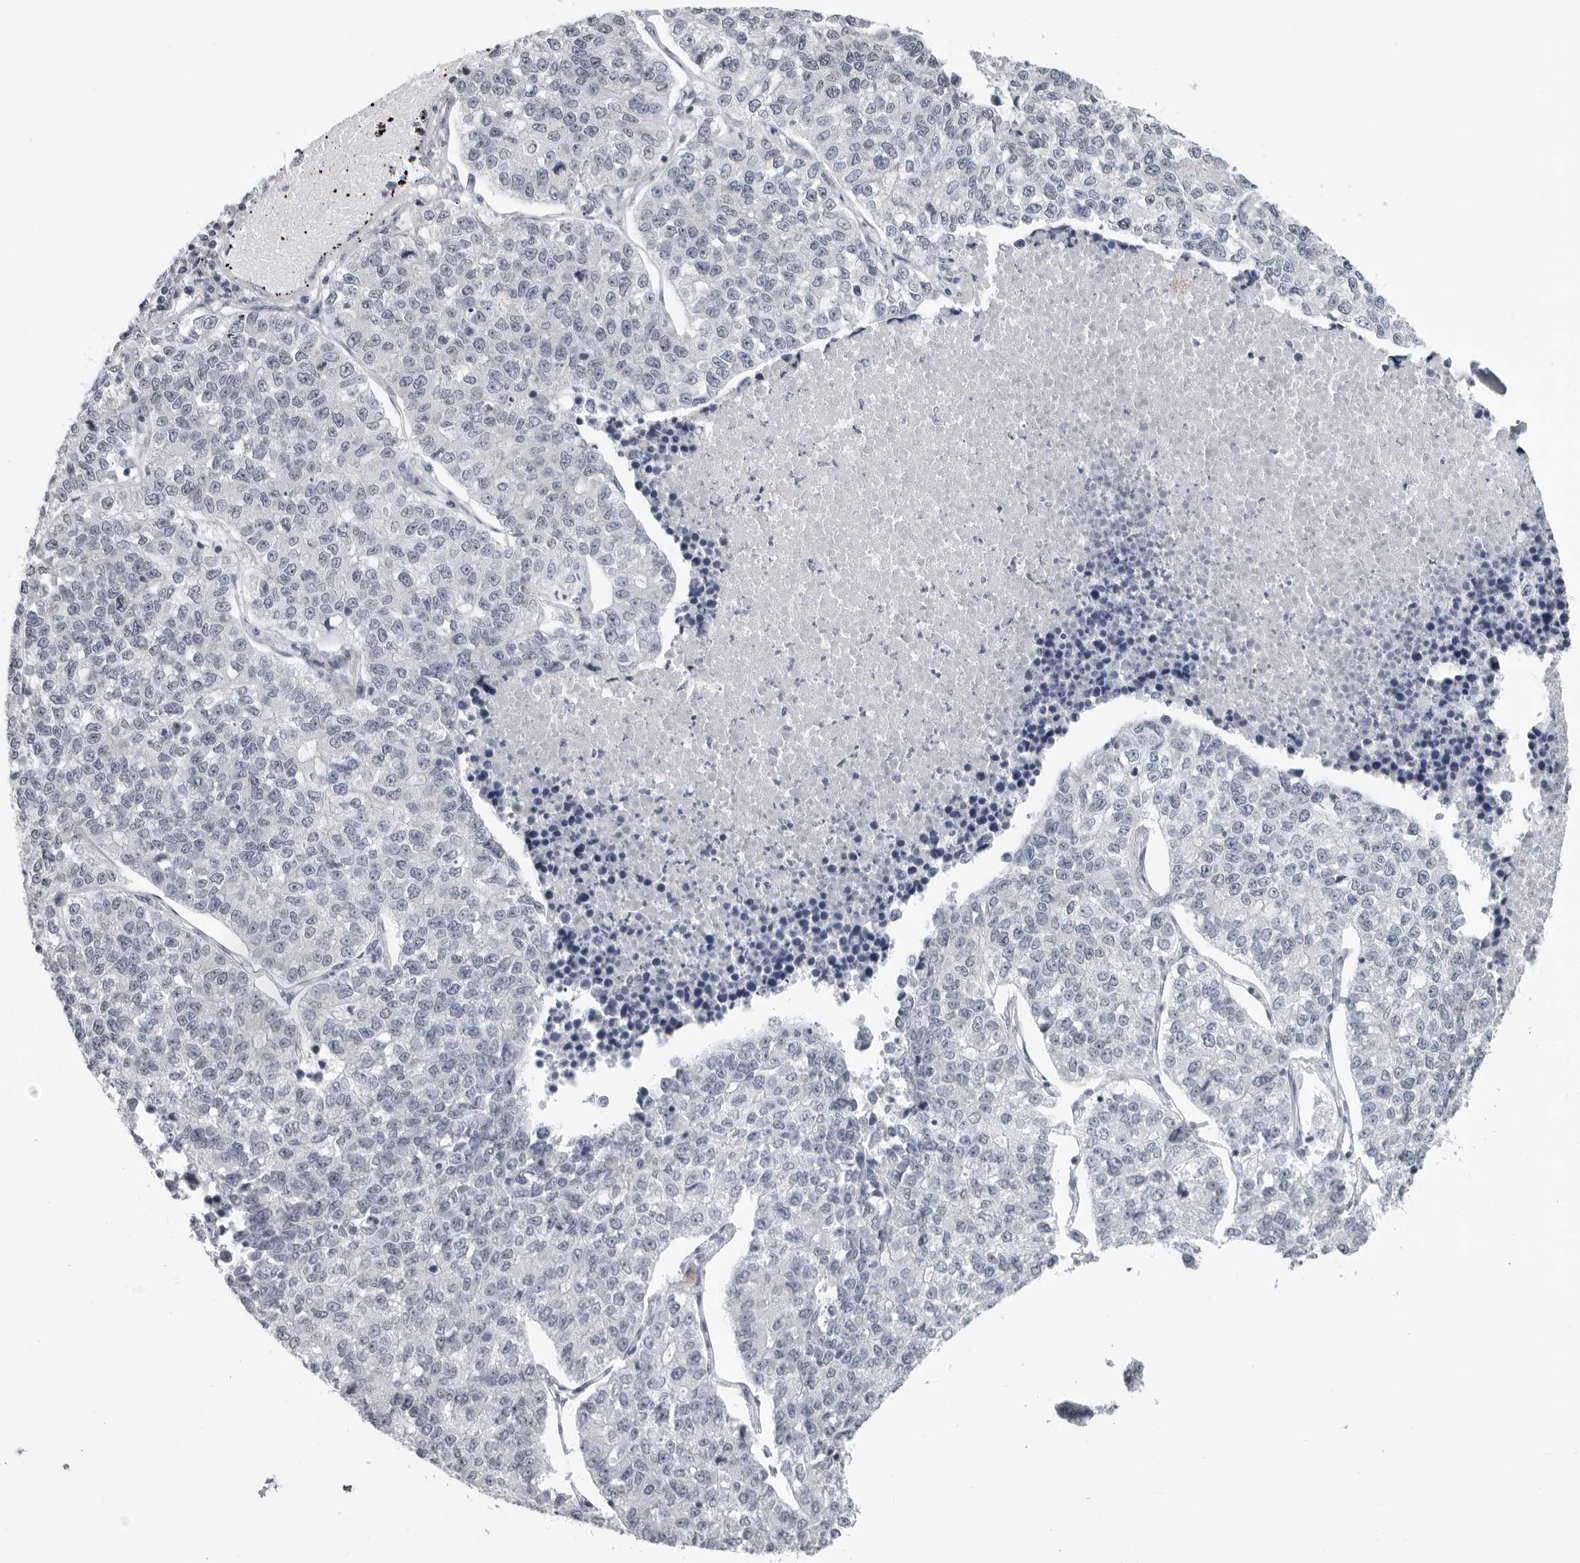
{"staining": {"intensity": "negative", "quantity": "none", "location": "none"}, "tissue": "lung cancer", "cell_type": "Tumor cells", "image_type": "cancer", "snomed": [{"axis": "morphology", "description": "Adenocarcinoma, NOS"}, {"axis": "topography", "description": "Lung"}], "caption": "An immunohistochemistry micrograph of lung cancer (adenocarcinoma) is shown. There is no staining in tumor cells of lung cancer (adenocarcinoma).", "gene": "DNALI1", "patient": {"sex": "male", "age": 49}}